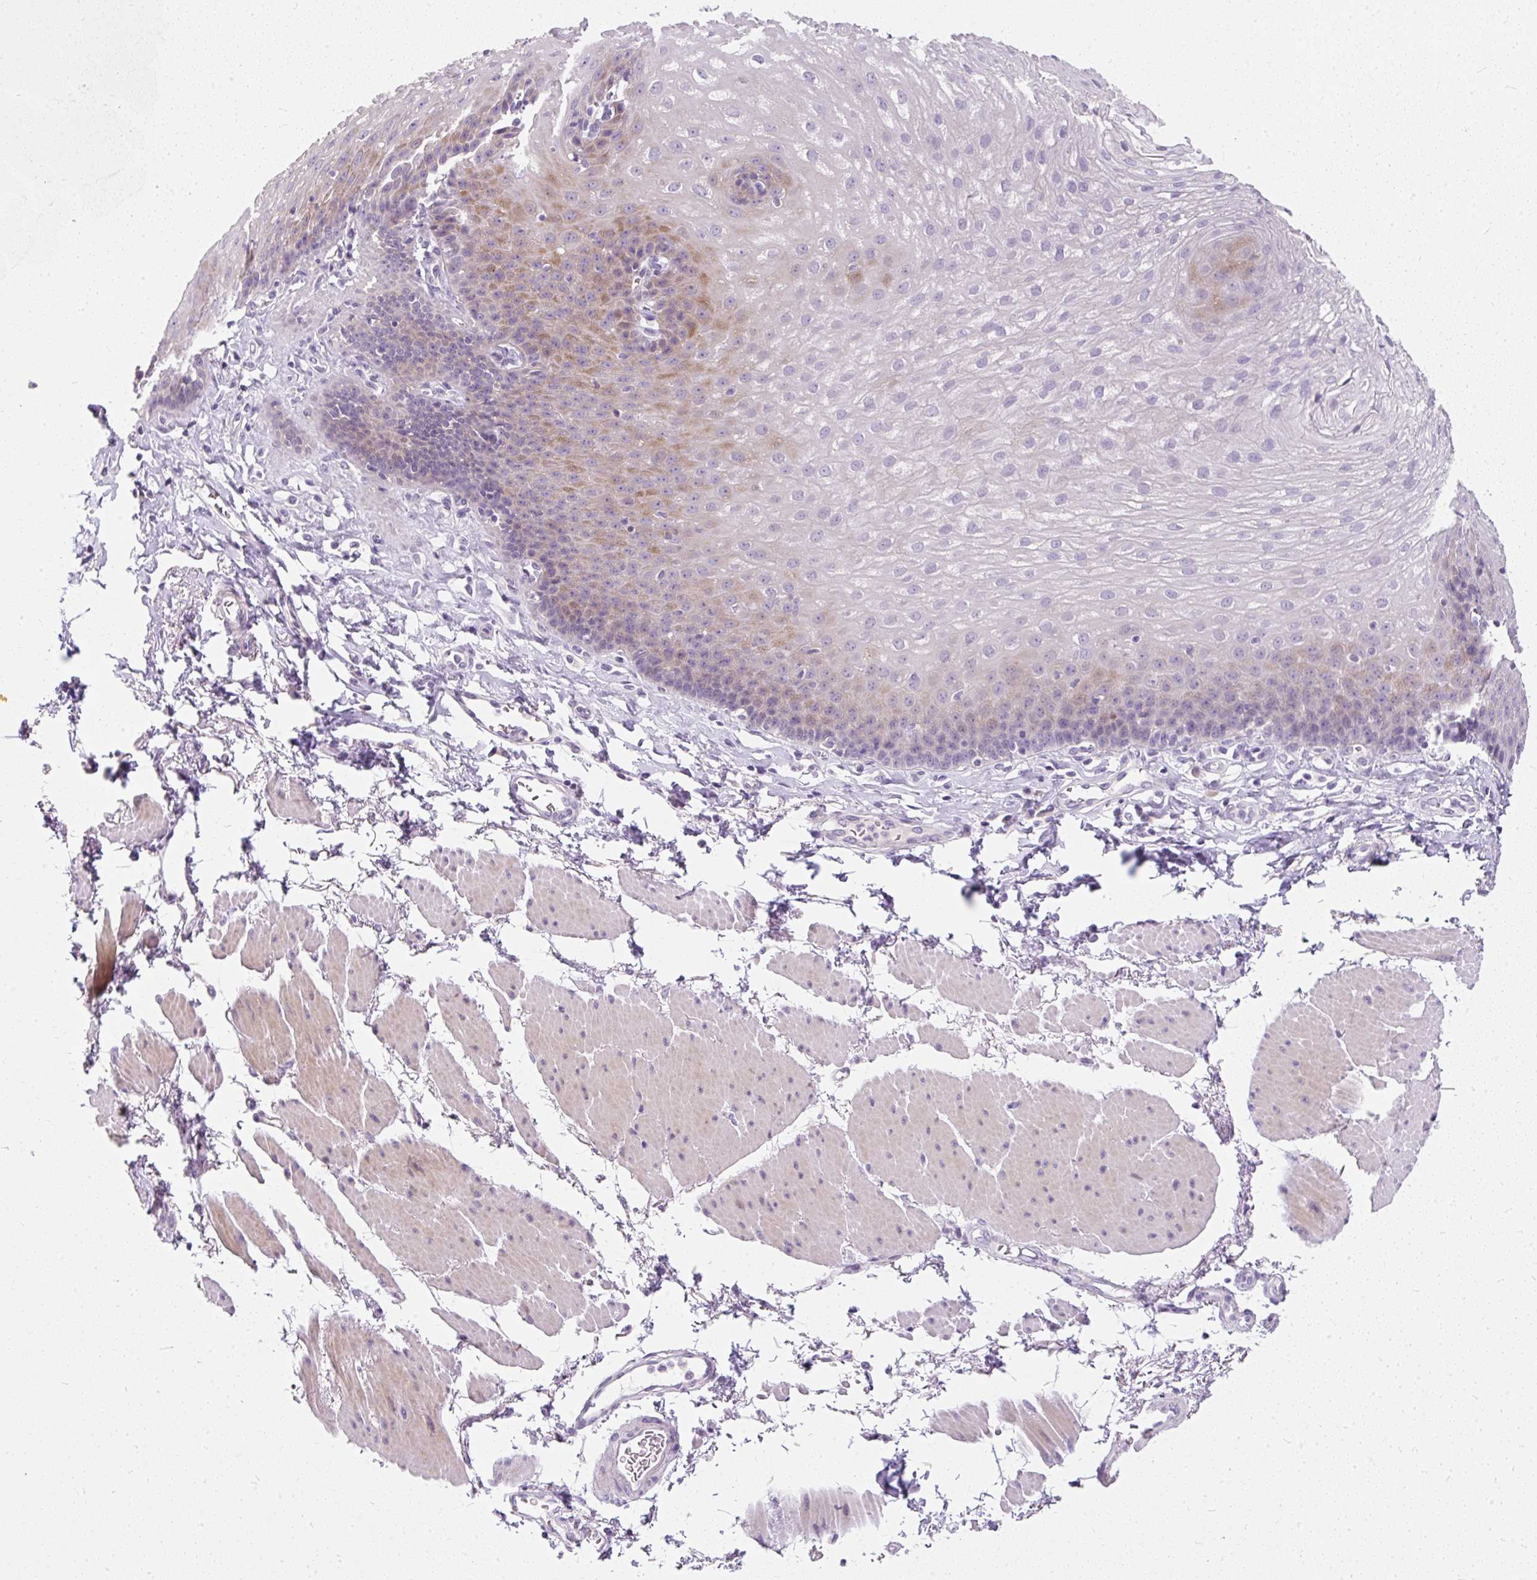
{"staining": {"intensity": "moderate", "quantity": "<25%", "location": "cytoplasmic/membranous"}, "tissue": "esophagus", "cell_type": "Squamous epithelial cells", "image_type": "normal", "snomed": [{"axis": "morphology", "description": "Normal tissue, NOS"}, {"axis": "topography", "description": "Esophagus"}], "caption": "Squamous epithelial cells display low levels of moderate cytoplasmic/membranous staining in about <25% of cells in normal human esophagus. The protein is stained brown, and the nuclei are stained in blue (DAB IHC with brightfield microscopy, high magnification).", "gene": "DTX4", "patient": {"sex": "female", "age": 81}}